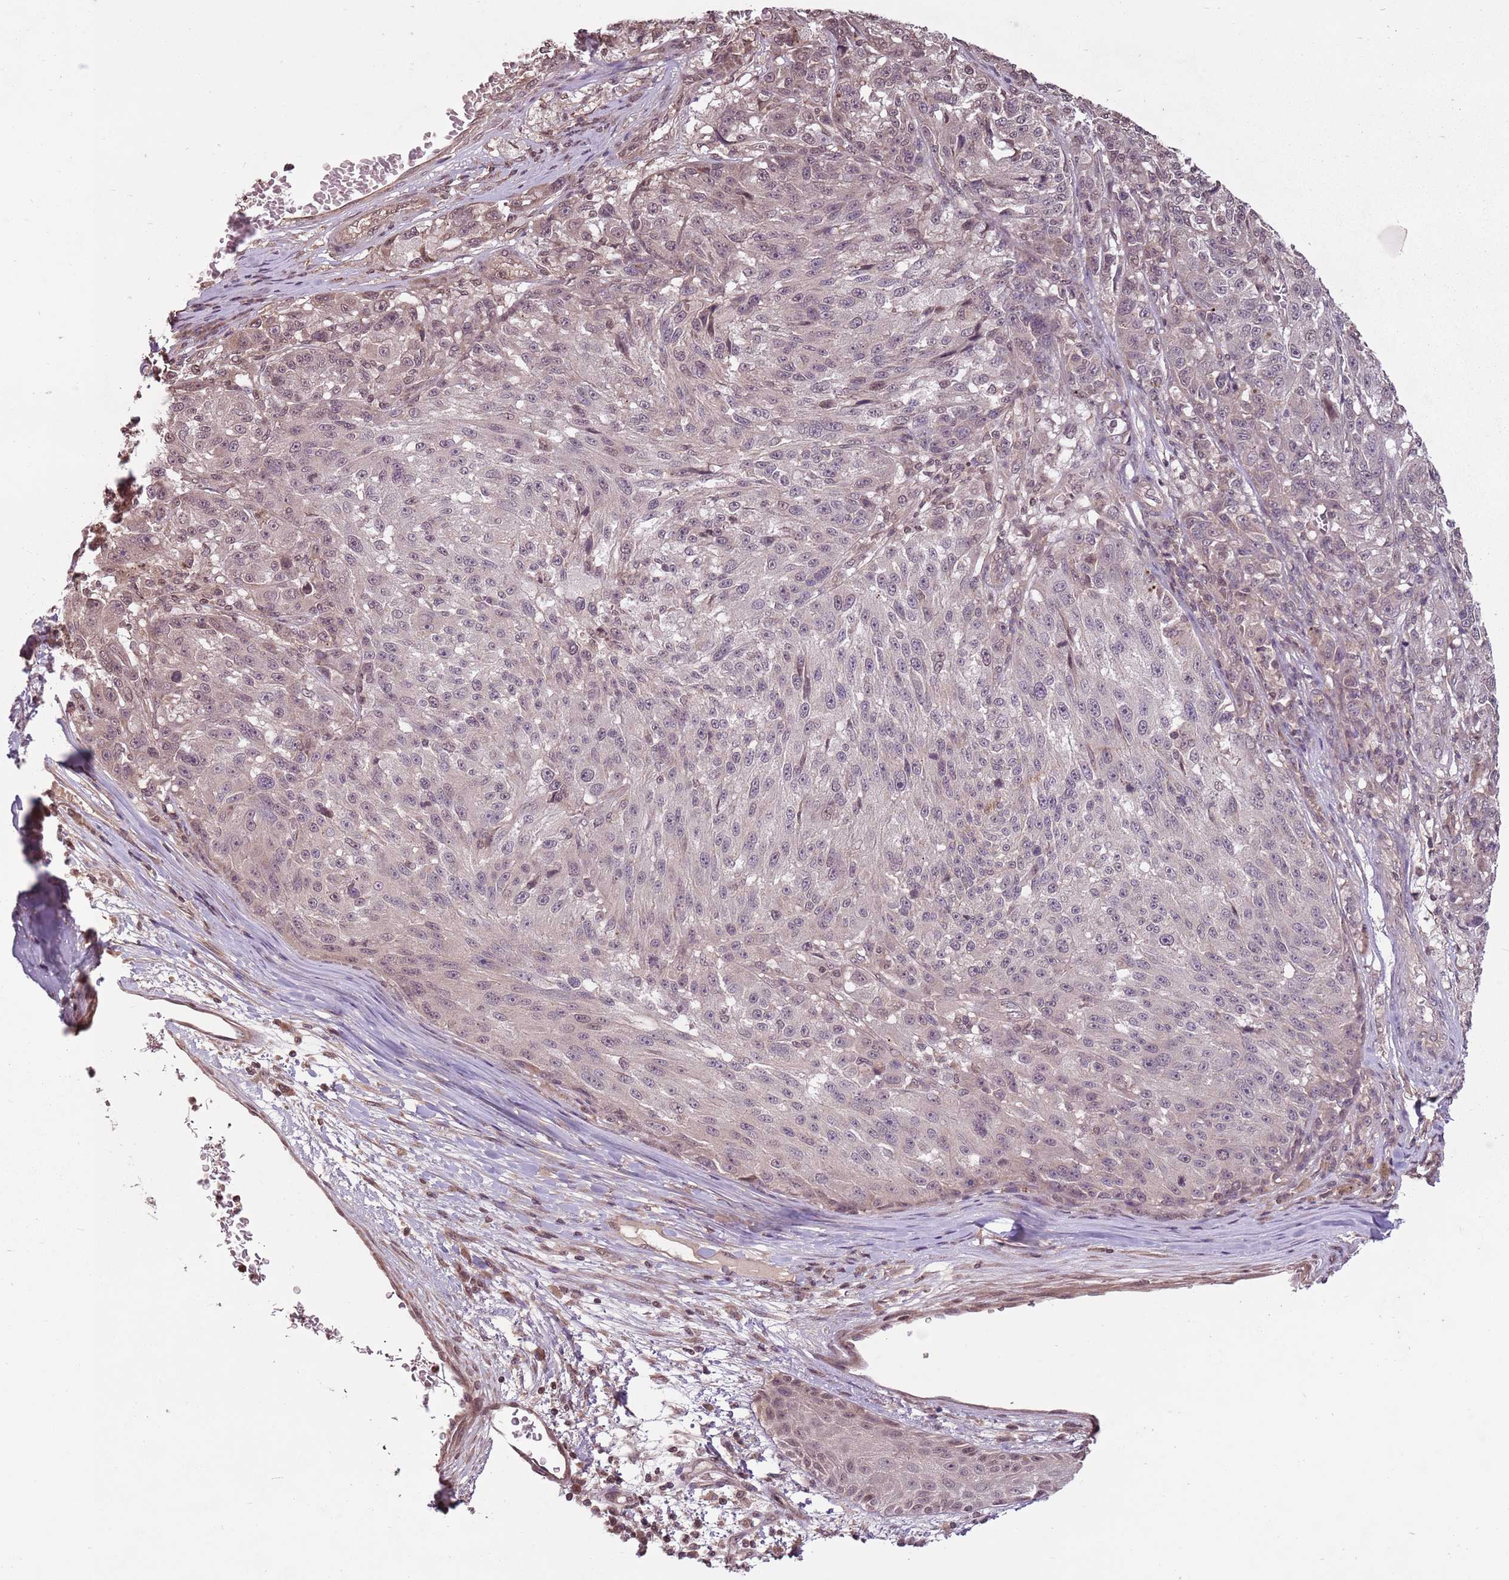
{"staining": {"intensity": "weak", "quantity": "<25%", "location": "cytoplasmic/membranous,nuclear"}, "tissue": "melanoma", "cell_type": "Tumor cells", "image_type": "cancer", "snomed": [{"axis": "morphology", "description": "Malignant melanoma, NOS"}, {"axis": "topography", "description": "Skin"}], "caption": "Immunohistochemical staining of melanoma demonstrates no significant positivity in tumor cells.", "gene": "CAPN9", "patient": {"sex": "male", "age": 53}}